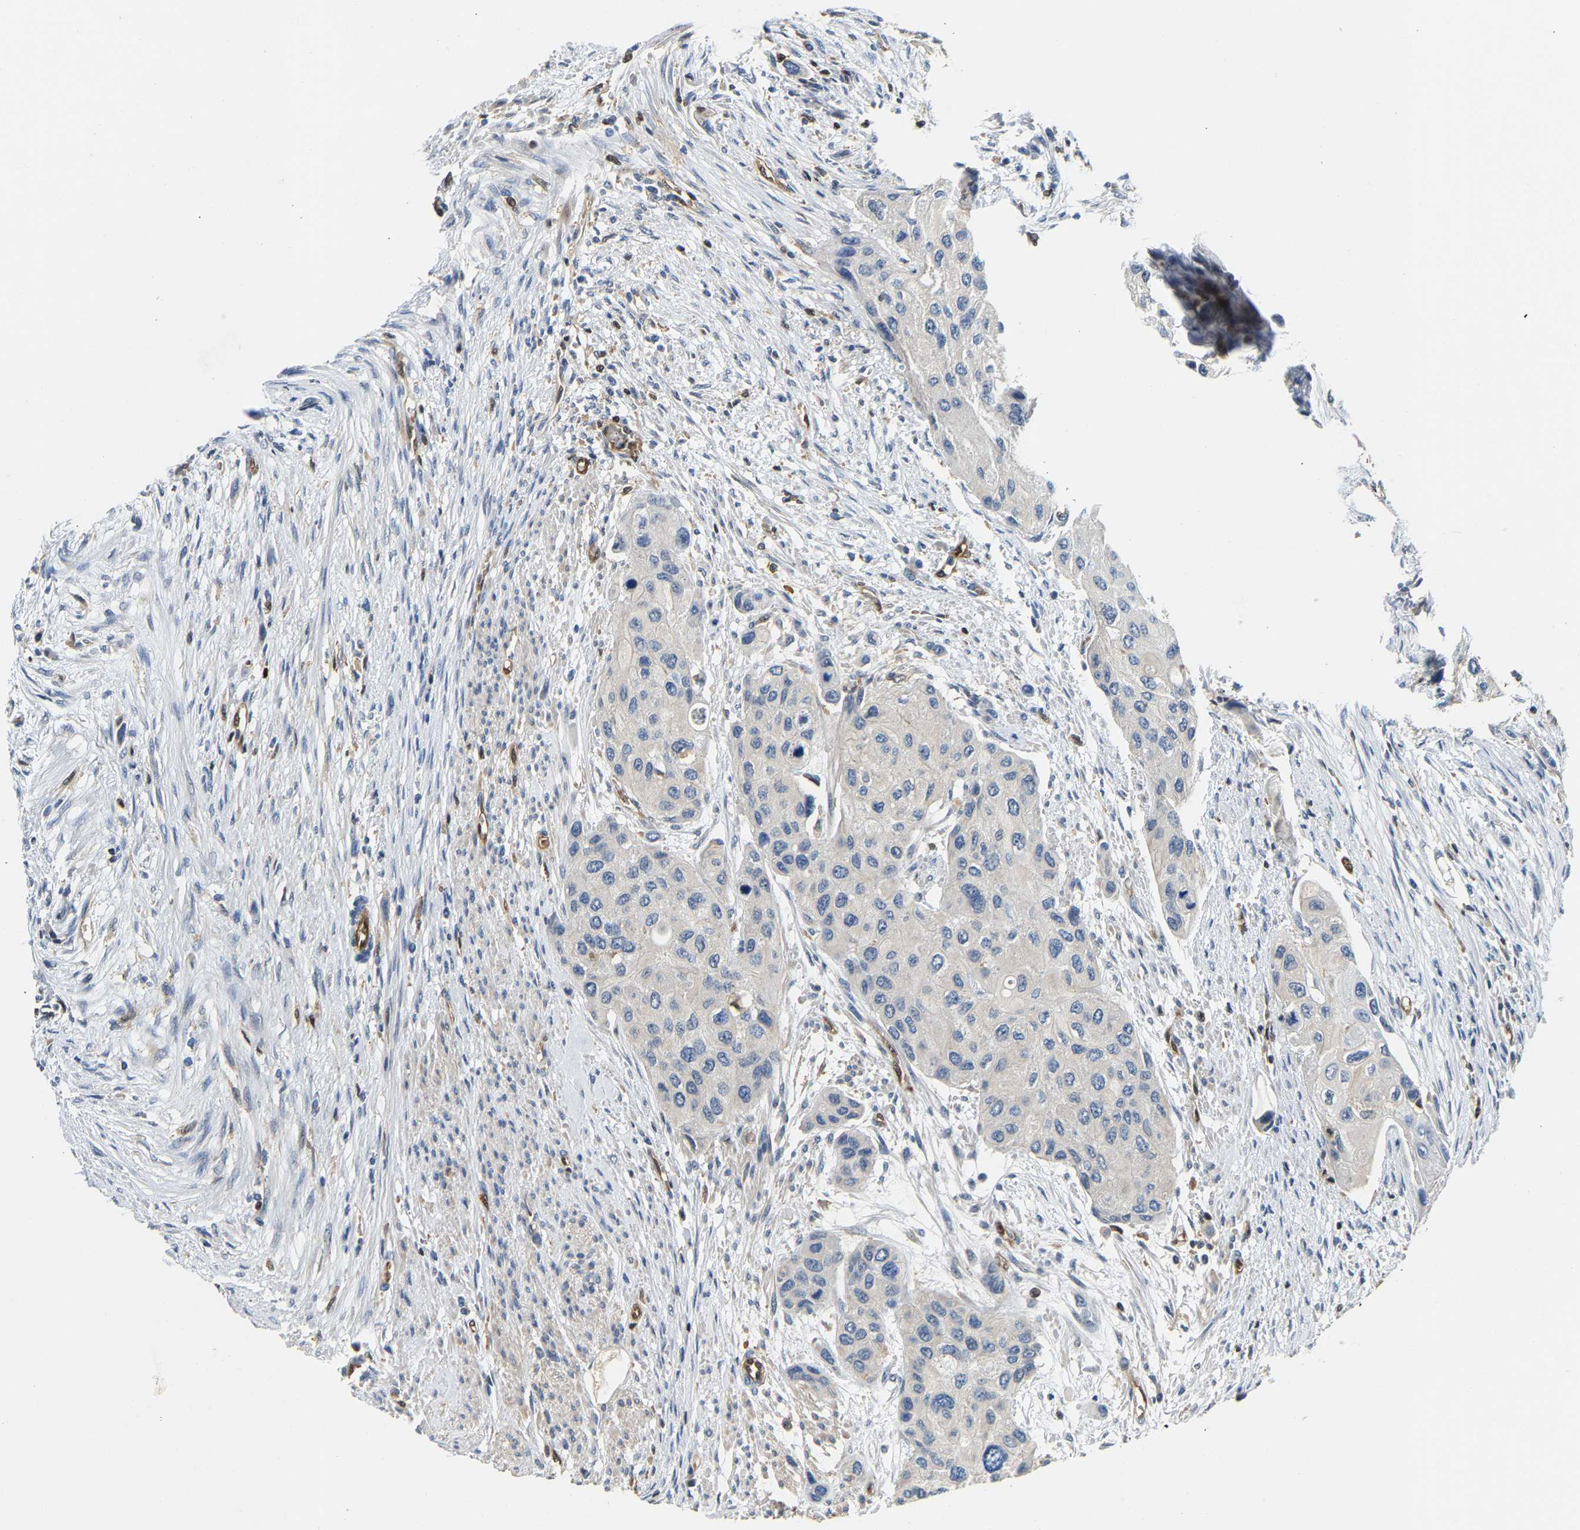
{"staining": {"intensity": "negative", "quantity": "none", "location": "none"}, "tissue": "urothelial cancer", "cell_type": "Tumor cells", "image_type": "cancer", "snomed": [{"axis": "morphology", "description": "Urothelial carcinoma, High grade"}, {"axis": "topography", "description": "Urinary bladder"}], "caption": "Immunohistochemistry image of urothelial cancer stained for a protein (brown), which reveals no staining in tumor cells. The staining was performed using DAB to visualize the protein expression in brown, while the nuclei were stained in blue with hematoxylin (Magnification: 20x).", "gene": "GIMAP7", "patient": {"sex": "female", "age": 56}}